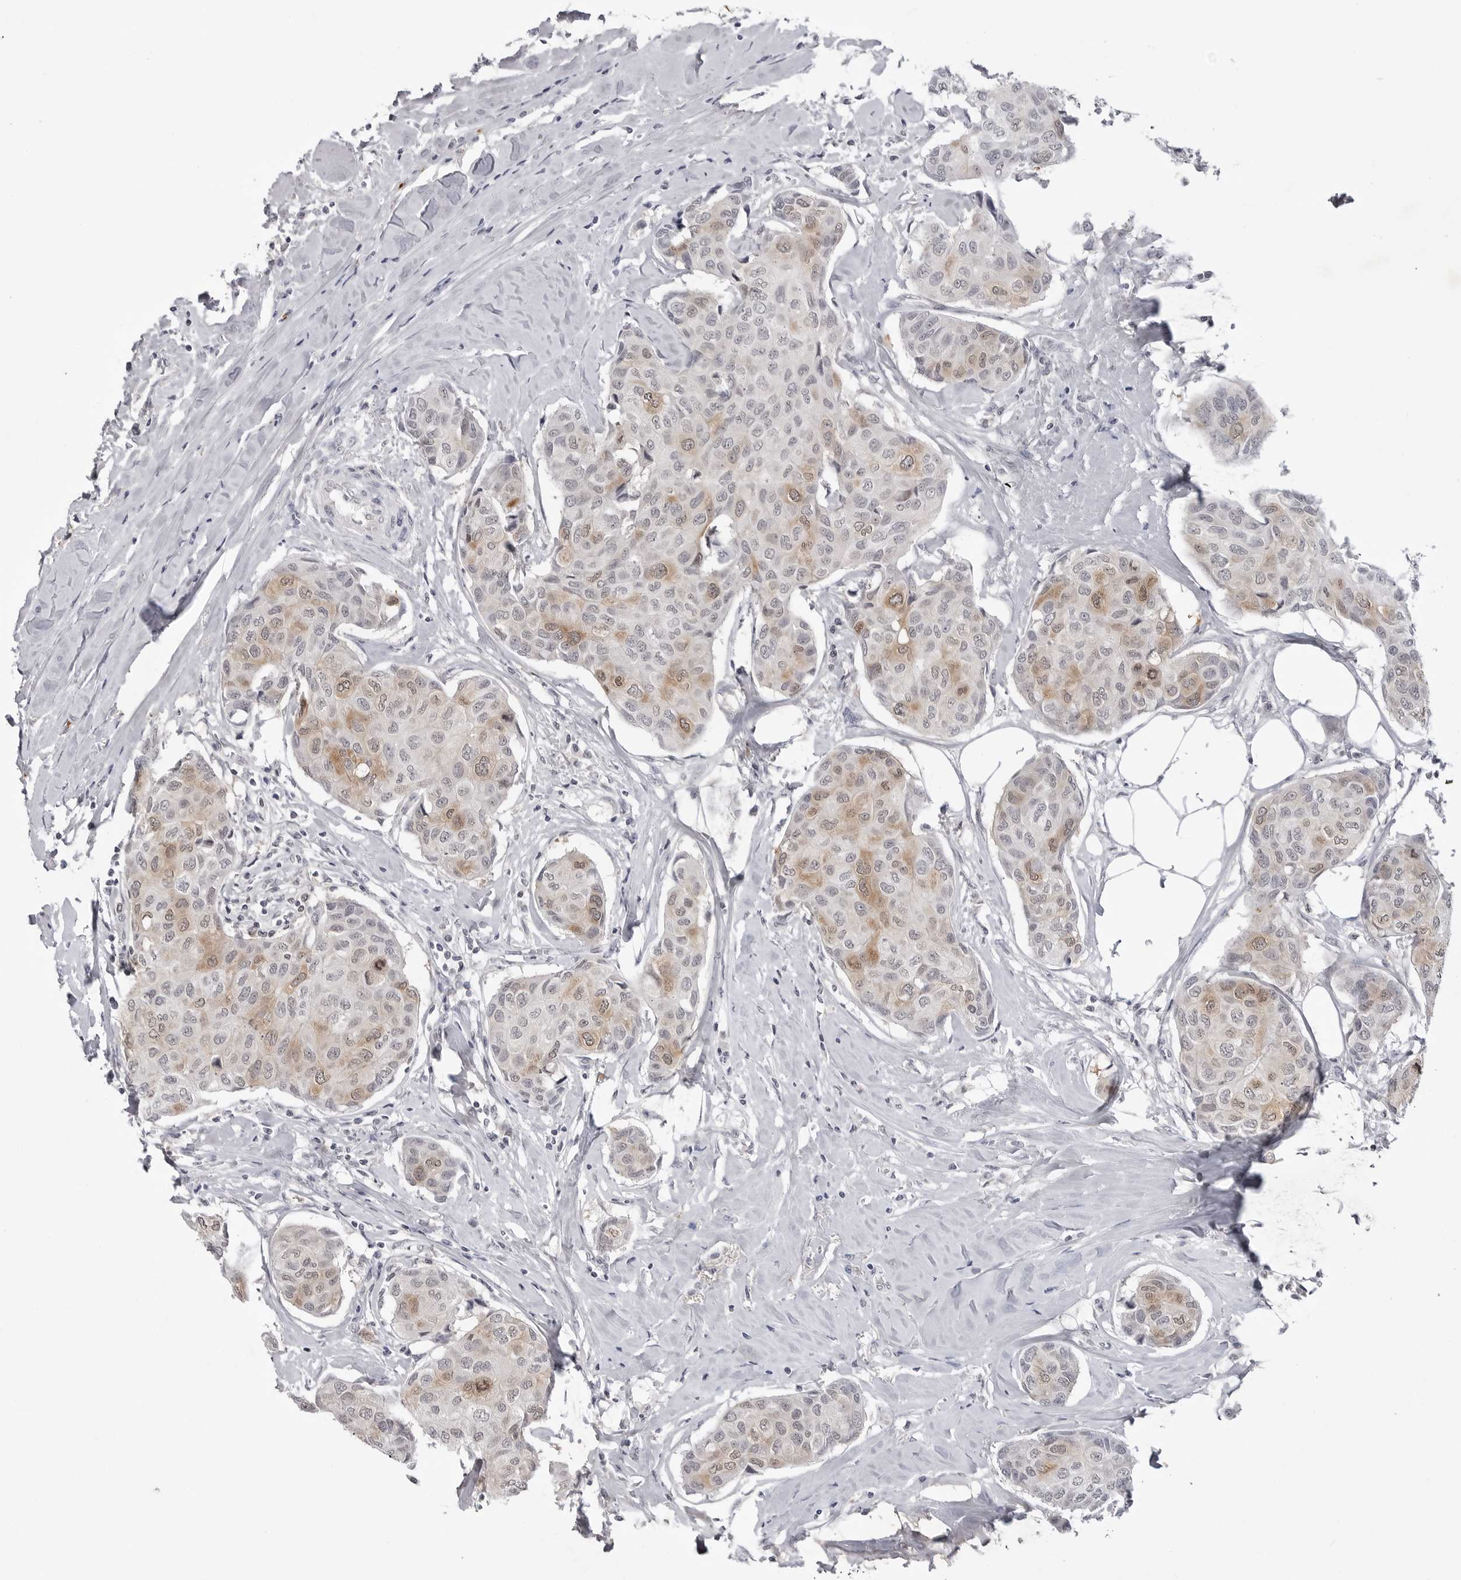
{"staining": {"intensity": "moderate", "quantity": "<25%", "location": "cytoplasmic/membranous"}, "tissue": "breast cancer", "cell_type": "Tumor cells", "image_type": "cancer", "snomed": [{"axis": "morphology", "description": "Duct carcinoma"}, {"axis": "topography", "description": "Breast"}], "caption": "Protein positivity by IHC reveals moderate cytoplasmic/membranous positivity in about <25% of tumor cells in breast infiltrating ductal carcinoma.", "gene": "RRM1", "patient": {"sex": "female", "age": 80}}